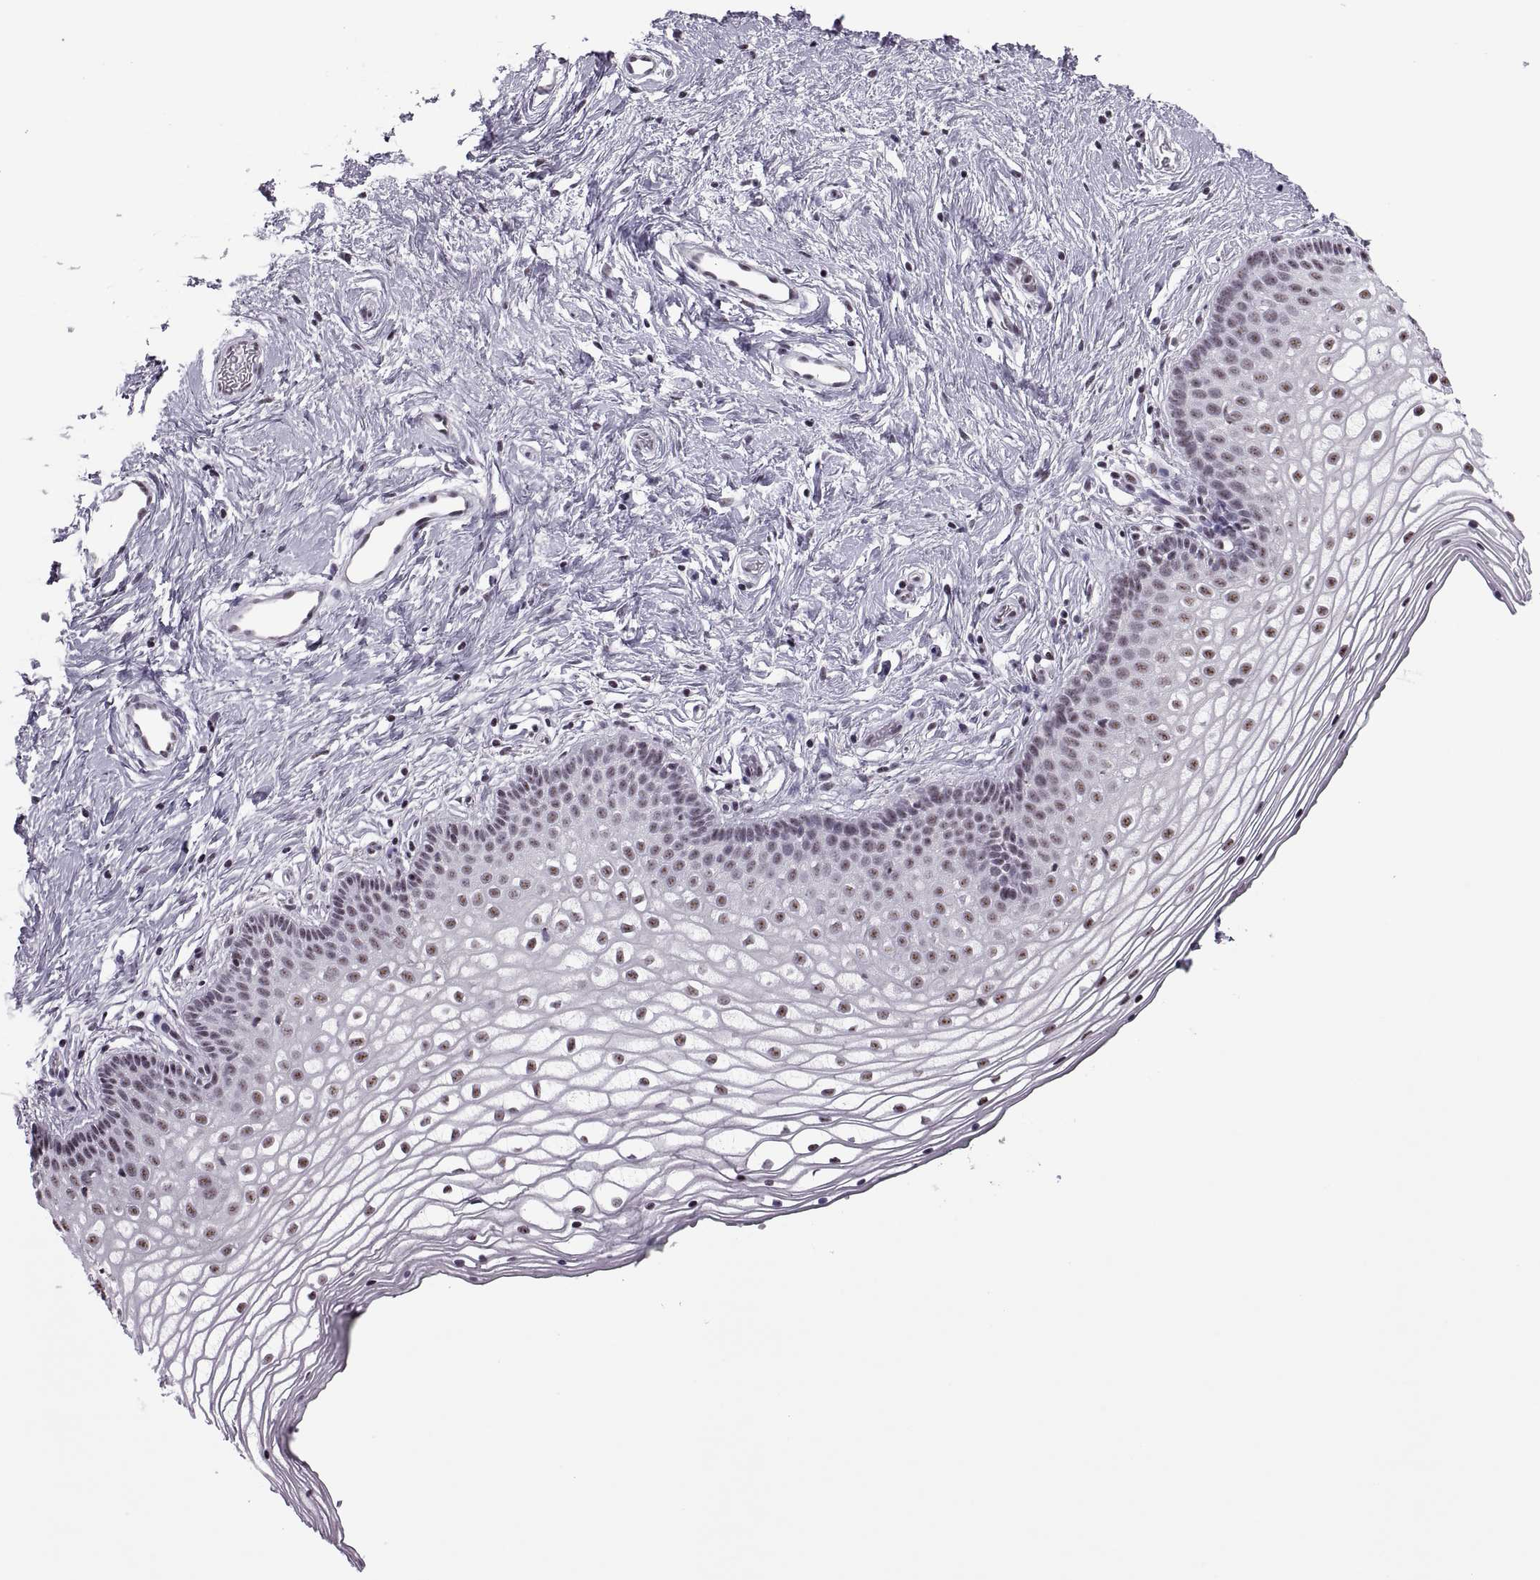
{"staining": {"intensity": "weak", "quantity": ">75%", "location": "nuclear"}, "tissue": "vagina", "cell_type": "Squamous epithelial cells", "image_type": "normal", "snomed": [{"axis": "morphology", "description": "Normal tissue, NOS"}, {"axis": "topography", "description": "Vagina"}], "caption": "An IHC photomicrograph of normal tissue is shown. Protein staining in brown labels weak nuclear positivity in vagina within squamous epithelial cells.", "gene": "MAGEA4", "patient": {"sex": "female", "age": 36}}